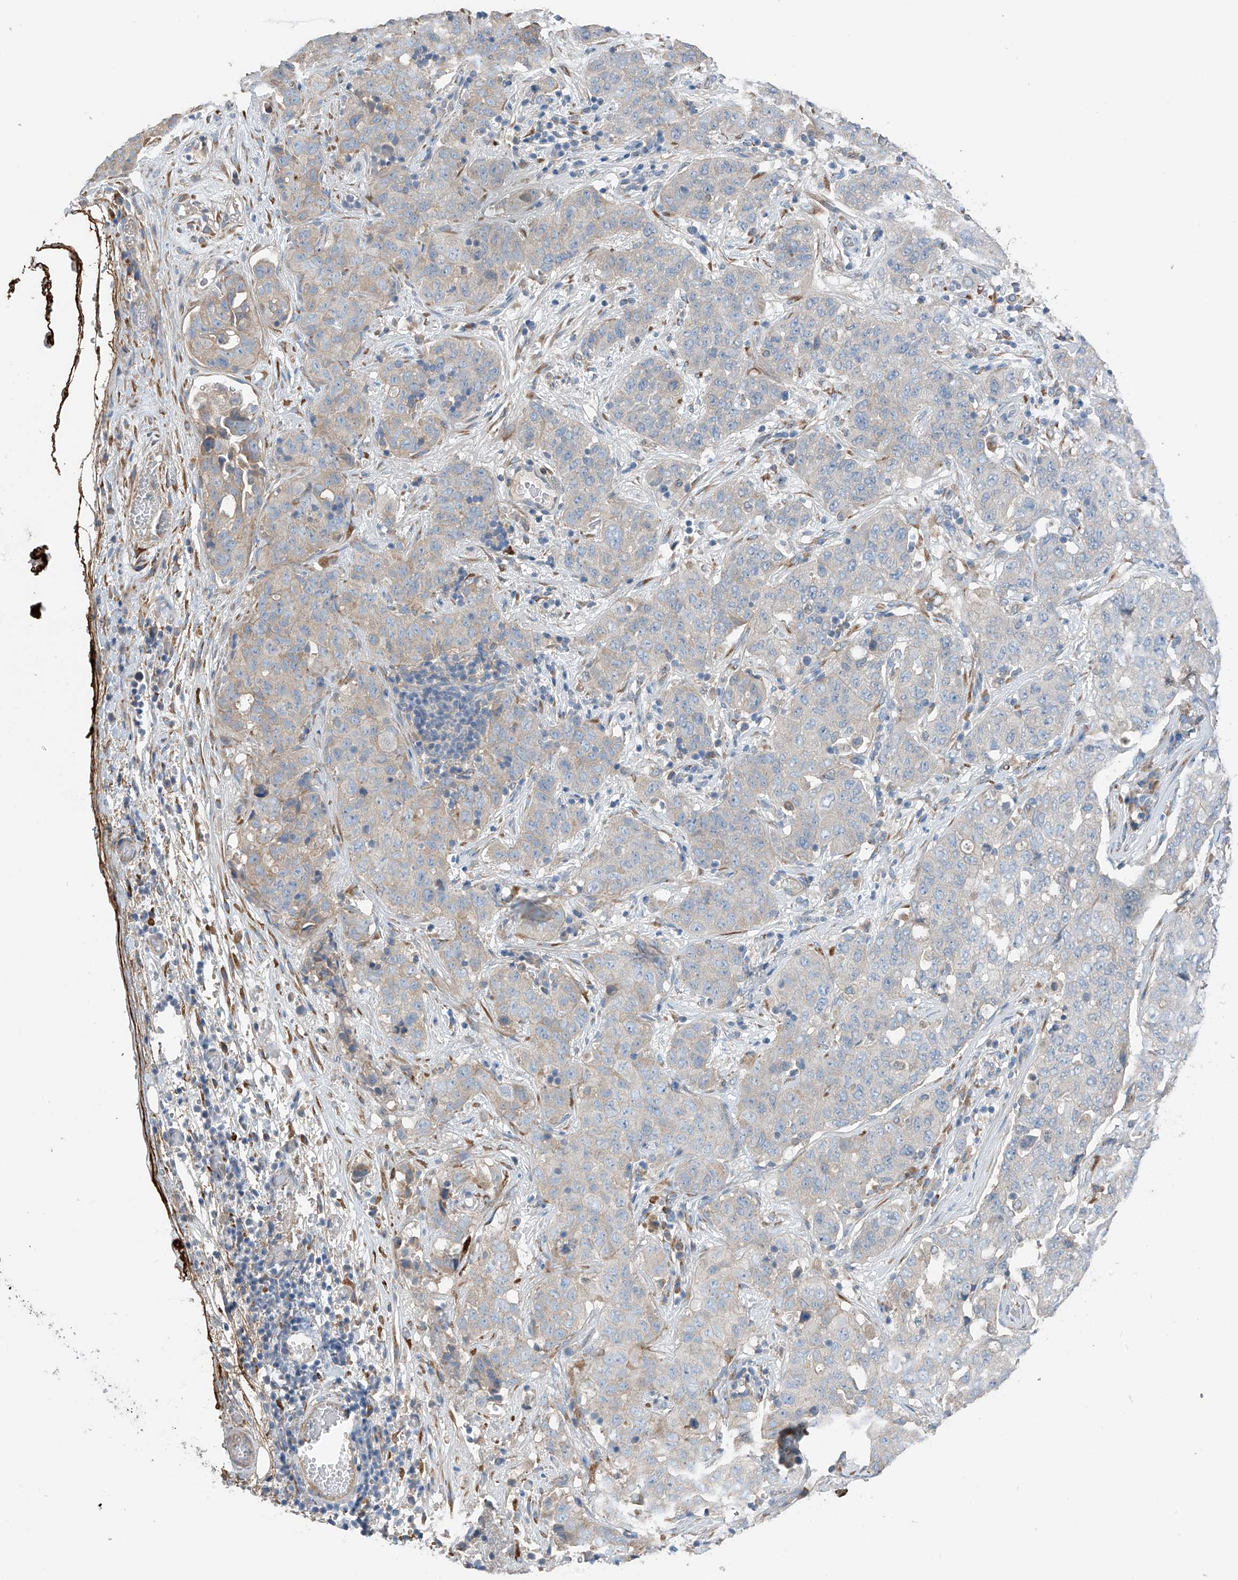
{"staining": {"intensity": "negative", "quantity": "none", "location": "none"}, "tissue": "stomach cancer", "cell_type": "Tumor cells", "image_type": "cancer", "snomed": [{"axis": "morphology", "description": "Normal tissue, NOS"}, {"axis": "morphology", "description": "Adenocarcinoma, NOS"}, {"axis": "topography", "description": "Lymph node"}, {"axis": "topography", "description": "Stomach"}], "caption": "DAB (3,3'-diaminobenzidine) immunohistochemical staining of human stomach cancer (adenocarcinoma) demonstrates no significant positivity in tumor cells.", "gene": "GALNTL6", "patient": {"sex": "male", "age": 48}}